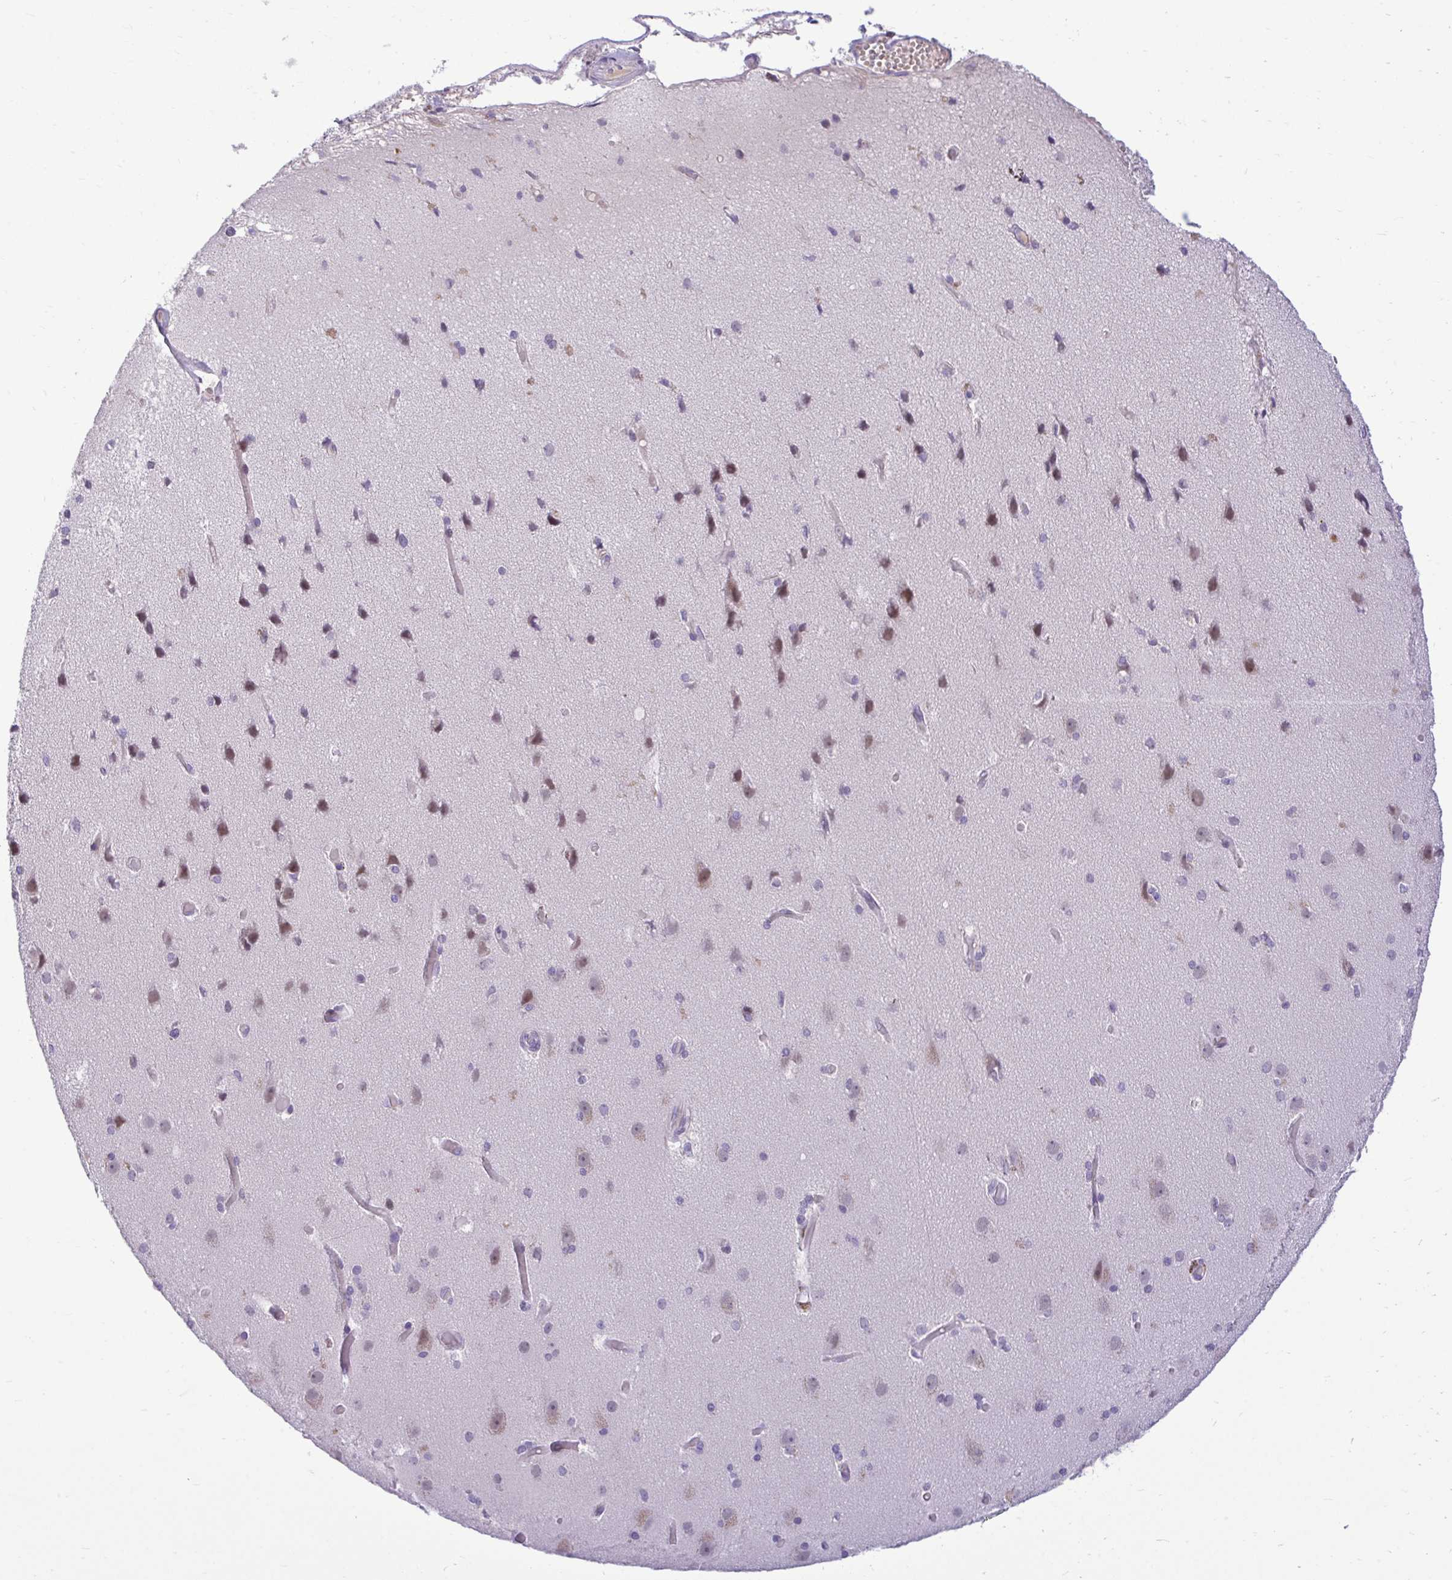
{"staining": {"intensity": "negative", "quantity": "none", "location": "none"}, "tissue": "cerebral cortex", "cell_type": "Endothelial cells", "image_type": "normal", "snomed": [{"axis": "morphology", "description": "Normal tissue, NOS"}, {"axis": "morphology", "description": "Glioma, malignant, High grade"}, {"axis": "topography", "description": "Cerebral cortex"}], "caption": "The IHC micrograph has no significant staining in endothelial cells of cerebral cortex. (Stains: DAB (3,3'-diaminobenzidine) immunohistochemistry (IHC) with hematoxylin counter stain, Microscopy: brightfield microscopy at high magnification).", "gene": "CDC20", "patient": {"sex": "male", "age": 71}}